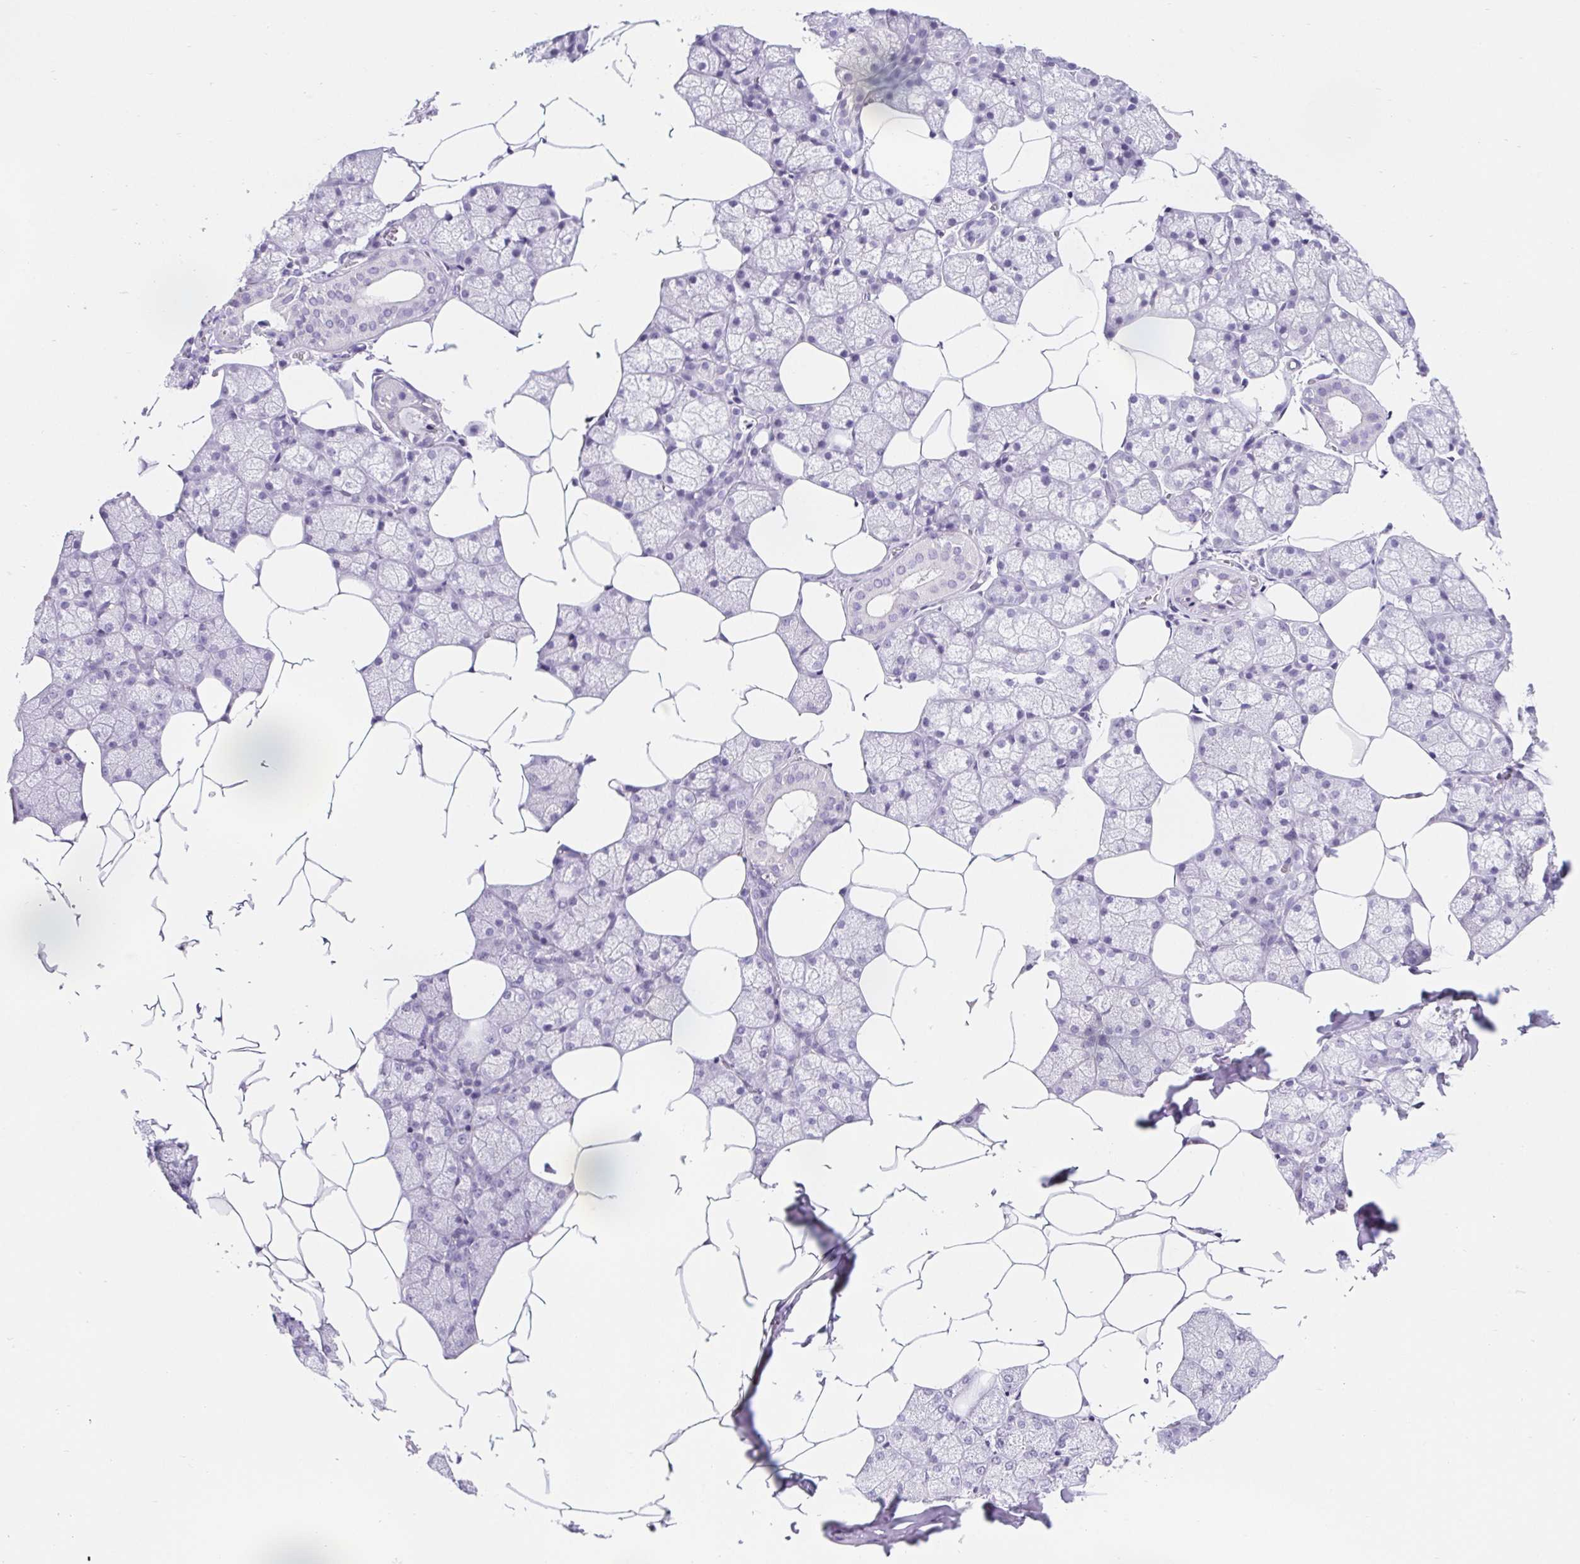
{"staining": {"intensity": "negative", "quantity": "none", "location": "none"}, "tissue": "salivary gland", "cell_type": "Glandular cells", "image_type": "normal", "snomed": [{"axis": "morphology", "description": "Normal tissue, NOS"}, {"axis": "topography", "description": "Salivary gland"}], "caption": "A histopathology image of salivary gland stained for a protein reveals no brown staining in glandular cells.", "gene": "BCAS1", "patient": {"sex": "female", "age": 43}}